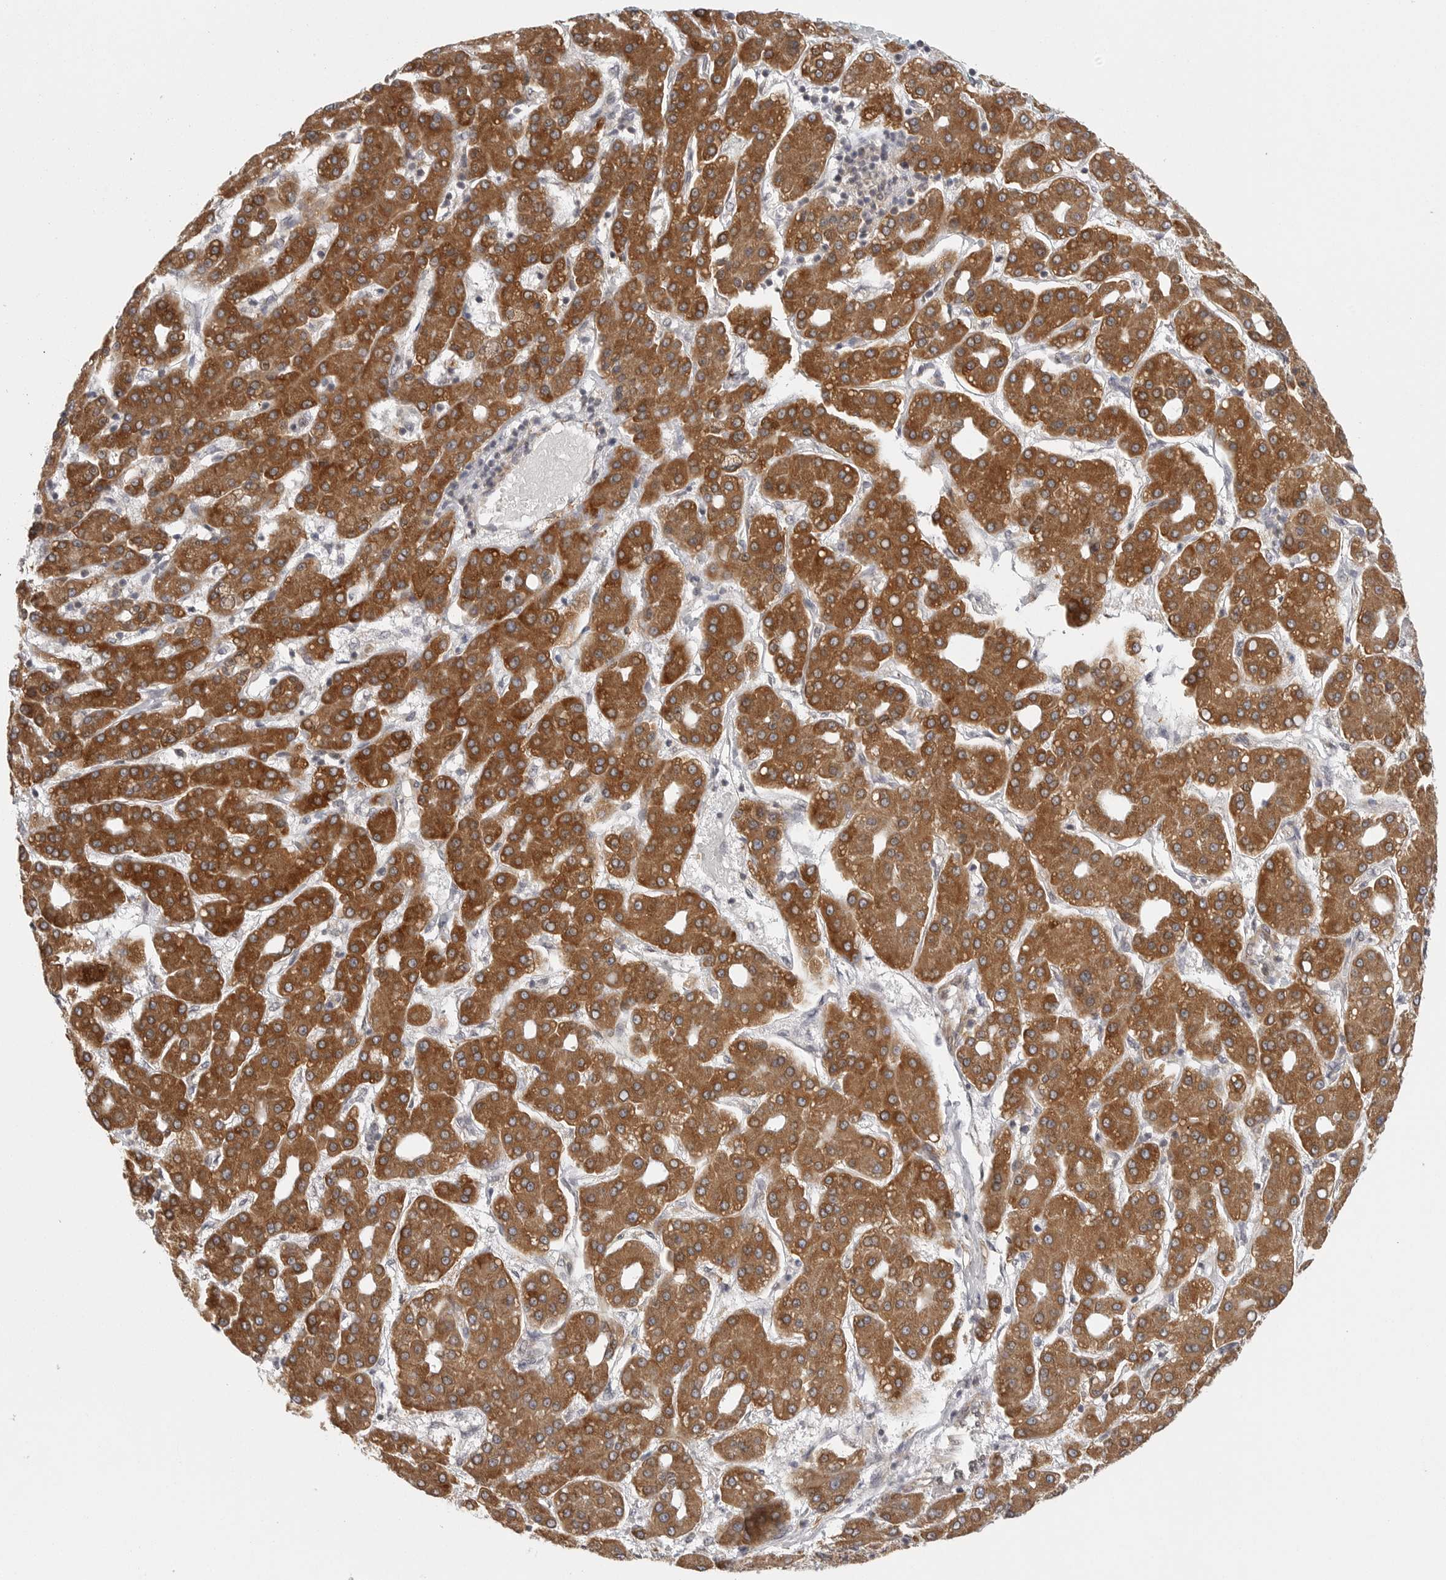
{"staining": {"intensity": "strong", "quantity": ">75%", "location": "cytoplasmic/membranous"}, "tissue": "liver cancer", "cell_type": "Tumor cells", "image_type": "cancer", "snomed": [{"axis": "morphology", "description": "Carcinoma, Hepatocellular, NOS"}, {"axis": "topography", "description": "Liver"}], "caption": "Hepatocellular carcinoma (liver) stained with immunohistochemistry (IHC) displays strong cytoplasmic/membranous staining in about >75% of tumor cells.", "gene": "CERS2", "patient": {"sex": "male", "age": 65}}